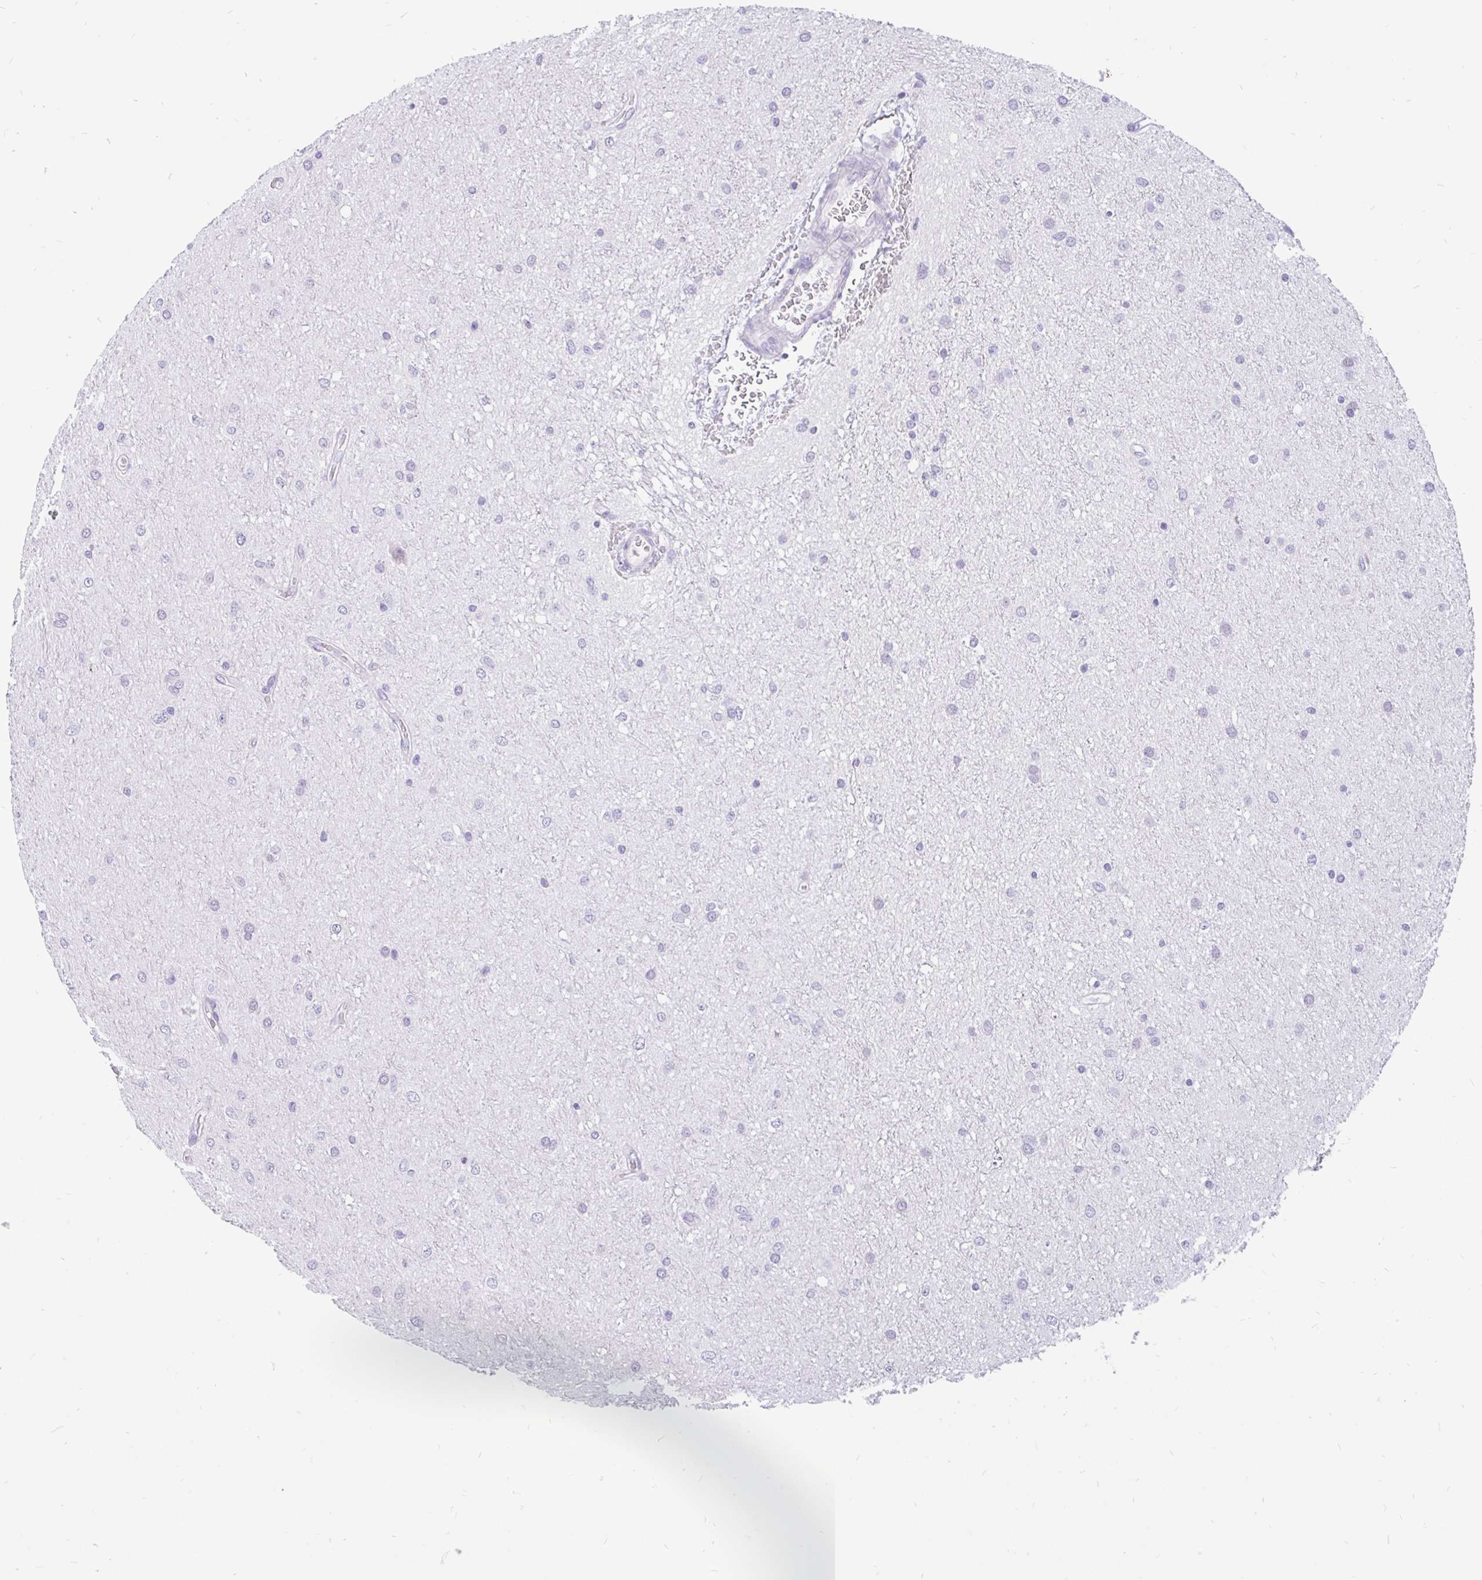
{"staining": {"intensity": "negative", "quantity": "none", "location": "none"}, "tissue": "glioma", "cell_type": "Tumor cells", "image_type": "cancer", "snomed": [{"axis": "morphology", "description": "Glioma, malignant, Low grade"}, {"axis": "topography", "description": "Cerebellum"}], "caption": "DAB immunohistochemical staining of malignant glioma (low-grade) exhibits no significant expression in tumor cells.", "gene": "KIAA2013", "patient": {"sex": "female", "age": 5}}